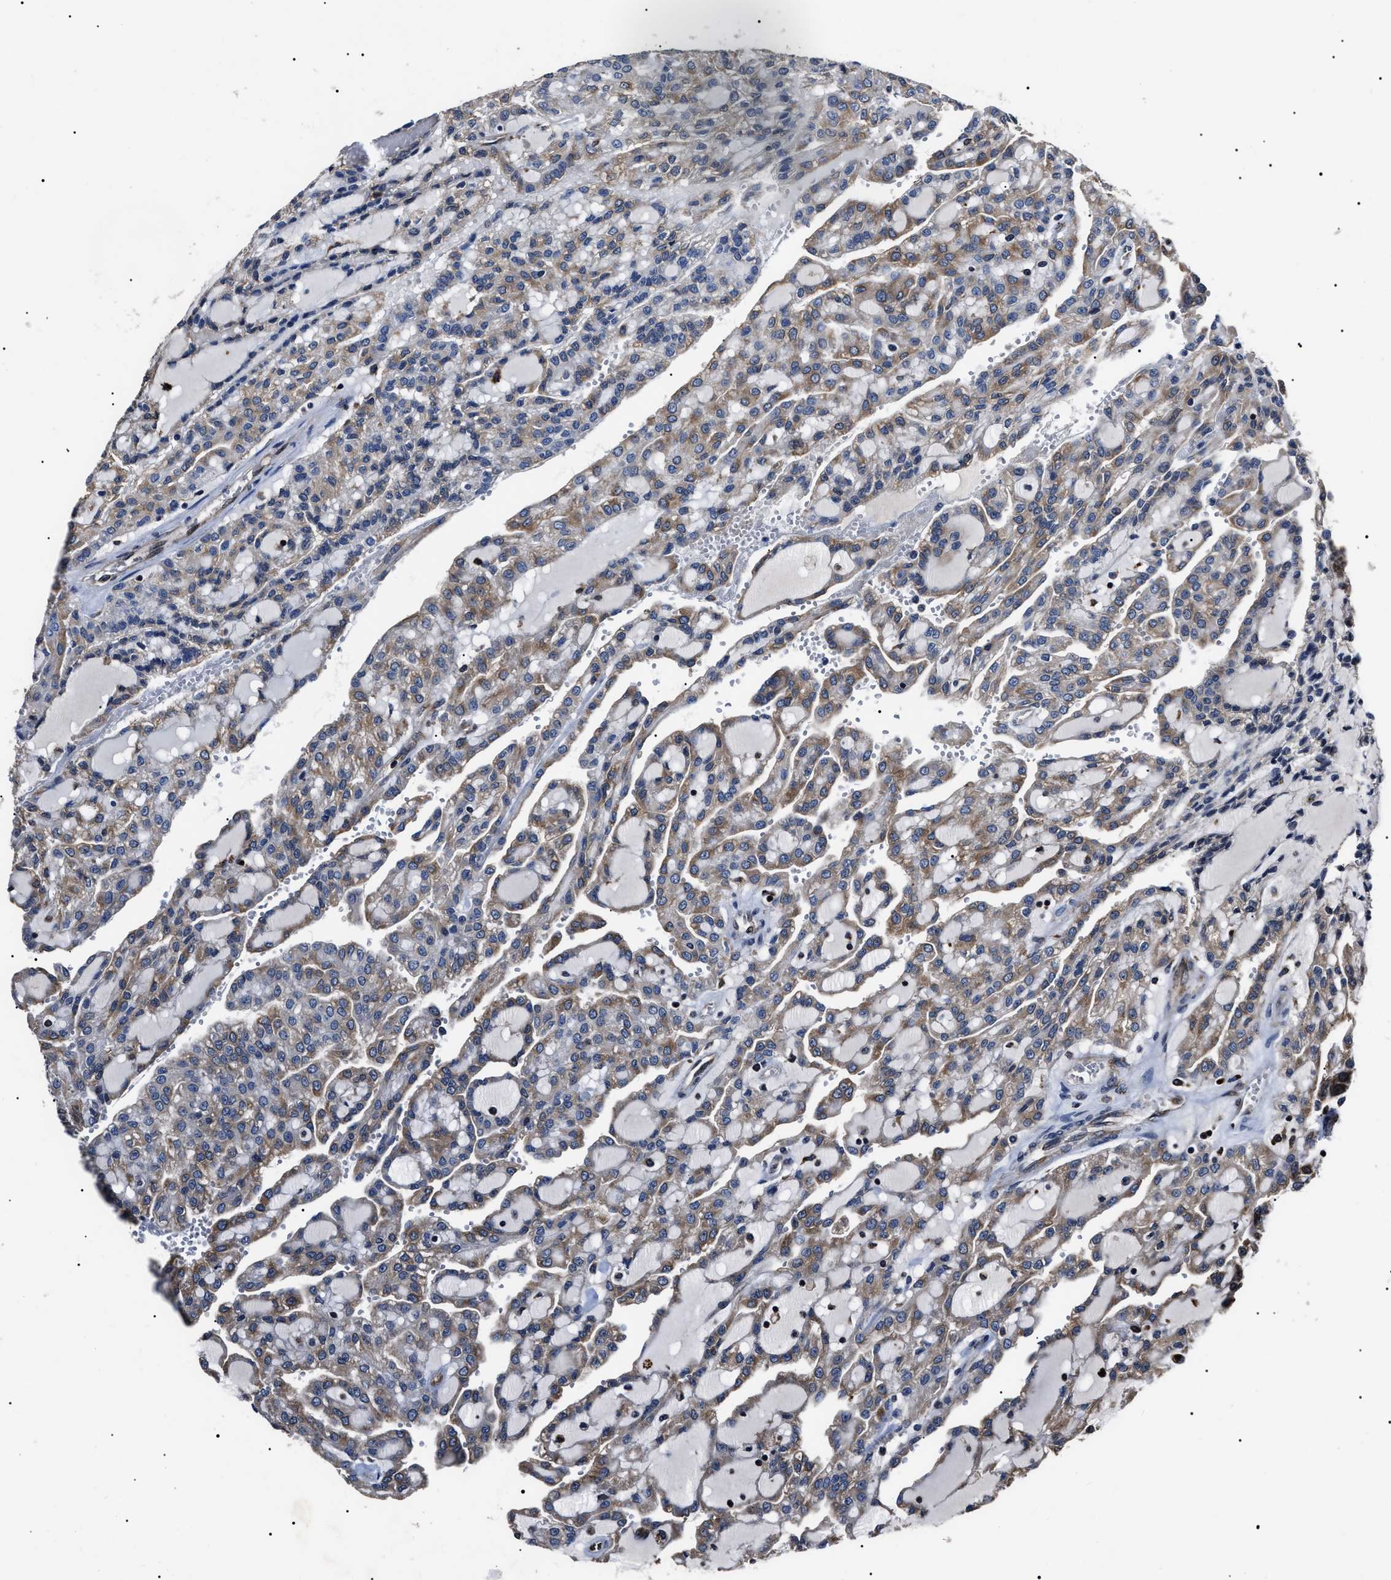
{"staining": {"intensity": "weak", "quantity": ">75%", "location": "cytoplasmic/membranous"}, "tissue": "renal cancer", "cell_type": "Tumor cells", "image_type": "cancer", "snomed": [{"axis": "morphology", "description": "Adenocarcinoma, NOS"}, {"axis": "topography", "description": "Kidney"}], "caption": "Adenocarcinoma (renal) stained with a brown dye exhibits weak cytoplasmic/membranous positive staining in about >75% of tumor cells.", "gene": "CCT8", "patient": {"sex": "male", "age": 63}}